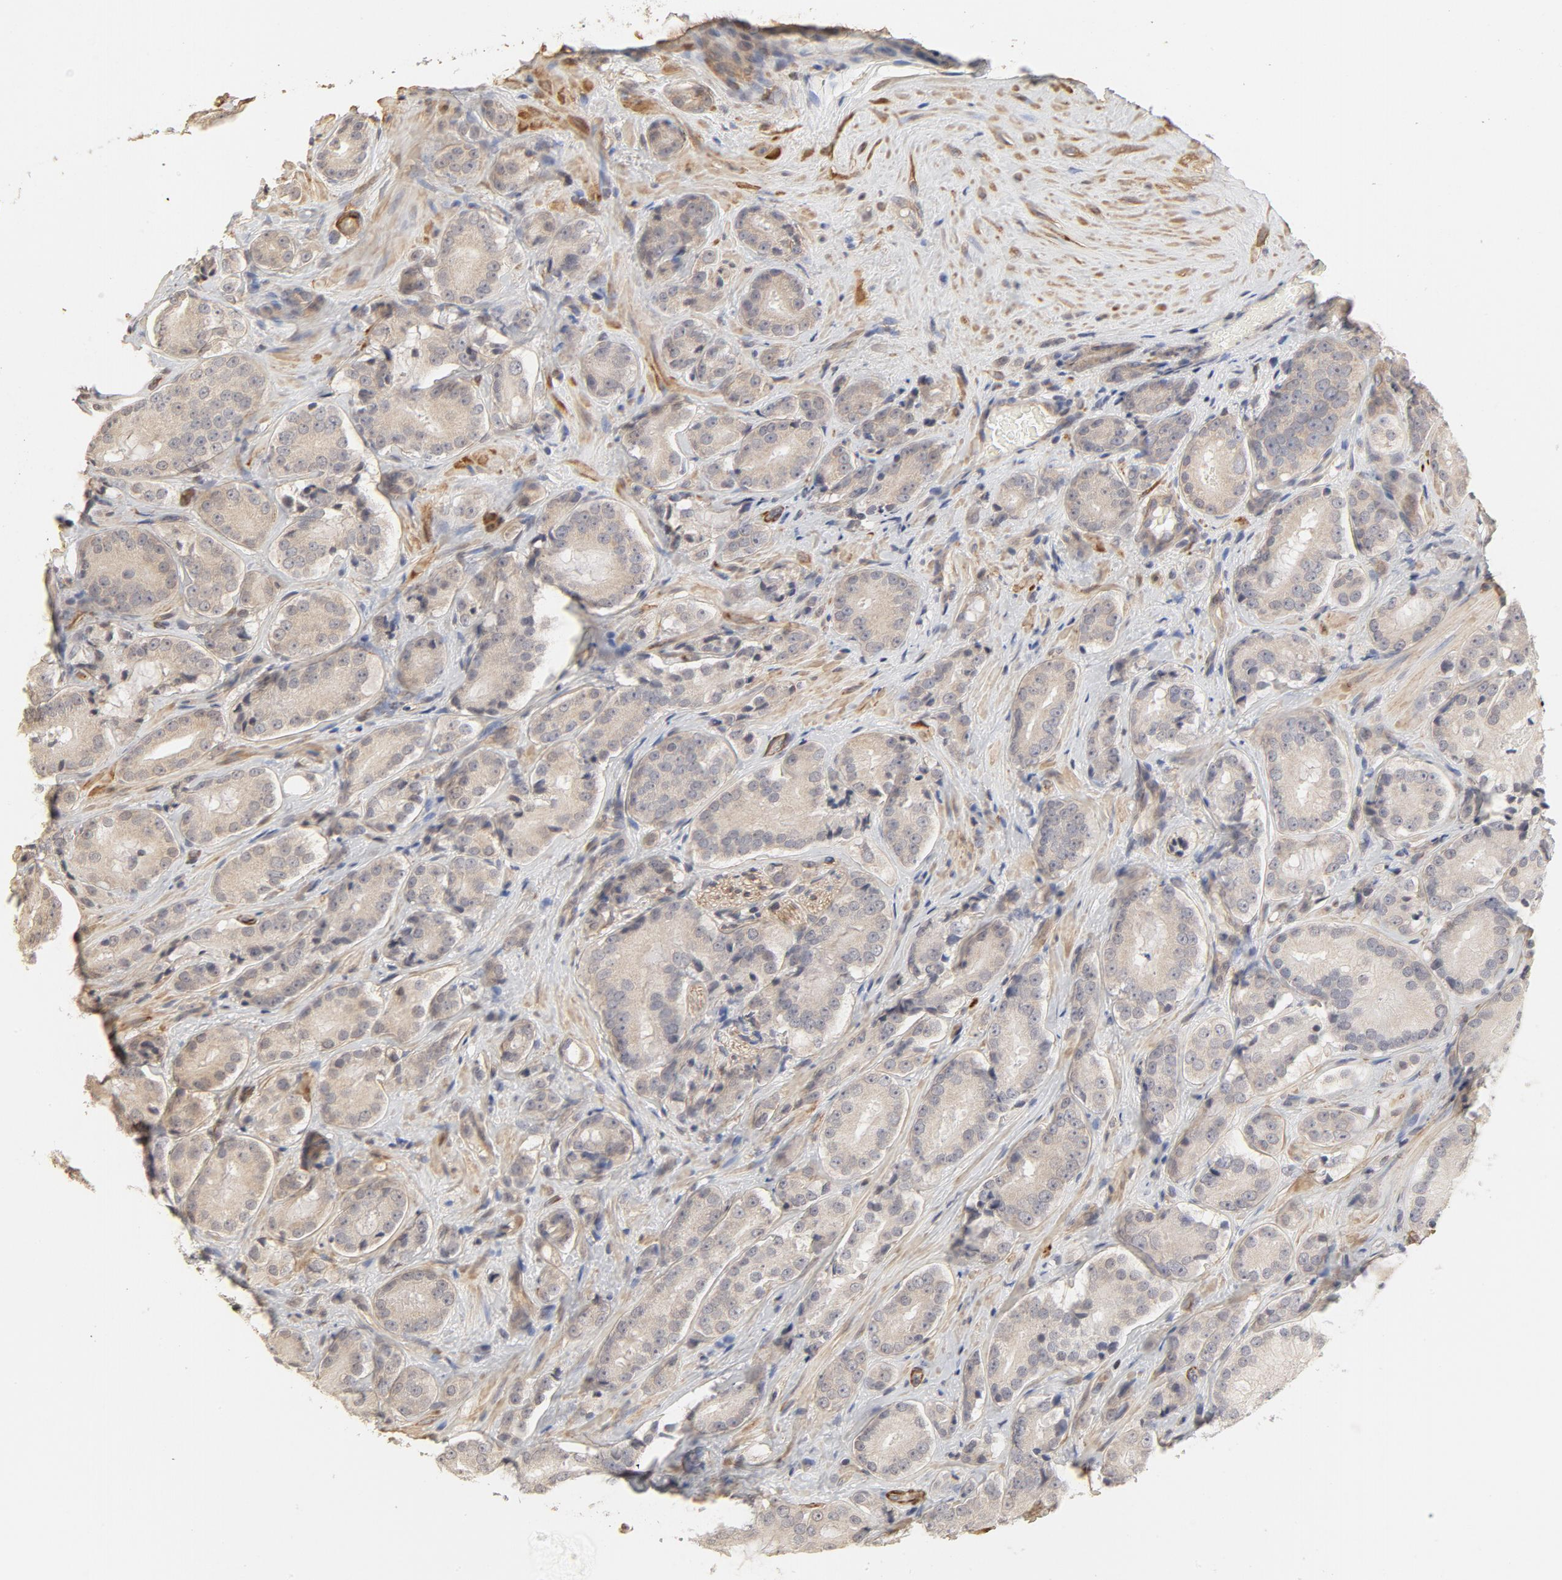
{"staining": {"intensity": "negative", "quantity": "none", "location": "none"}, "tissue": "prostate cancer", "cell_type": "Tumor cells", "image_type": "cancer", "snomed": [{"axis": "morphology", "description": "Adenocarcinoma, High grade"}, {"axis": "topography", "description": "Prostate"}], "caption": "Human high-grade adenocarcinoma (prostate) stained for a protein using immunohistochemistry (IHC) demonstrates no staining in tumor cells.", "gene": "MAGED4", "patient": {"sex": "male", "age": 70}}